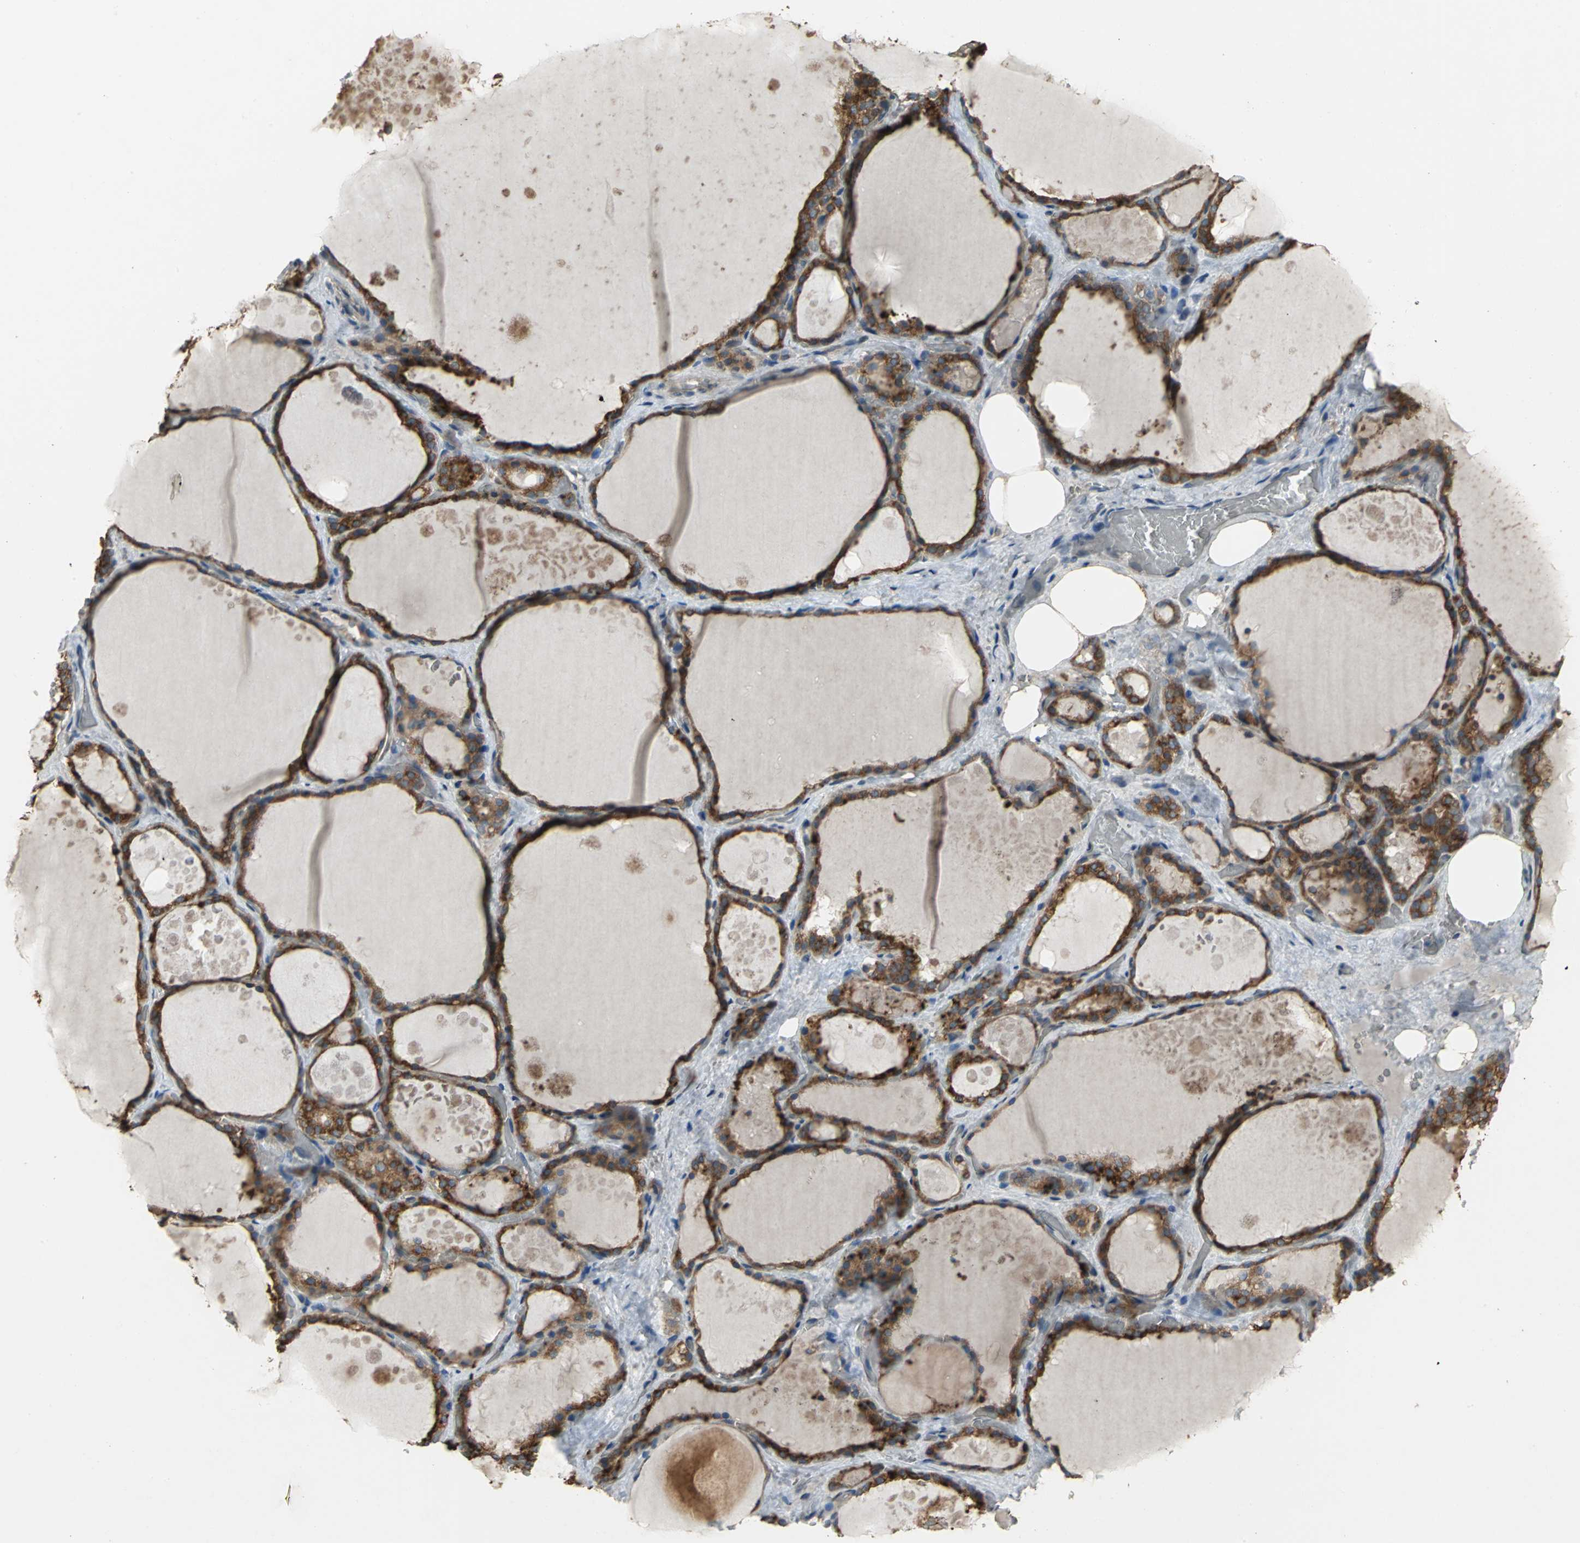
{"staining": {"intensity": "moderate", "quantity": ">75%", "location": "cytoplasmic/membranous"}, "tissue": "thyroid gland", "cell_type": "Glandular cells", "image_type": "normal", "snomed": [{"axis": "morphology", "description": "Normal tissue, NOS"}, {"axis": "topography", "description": "Thyroid gland"}], "caption": "High-power microscopy captured an immunohistochemistry image of unremarkable thyroid gland, revealing moderate cytoplasmic/membranous staining in about >75% of glandular cells.", "gene": "SYVN1", "patient": {"sex": "male", "age": 61}}